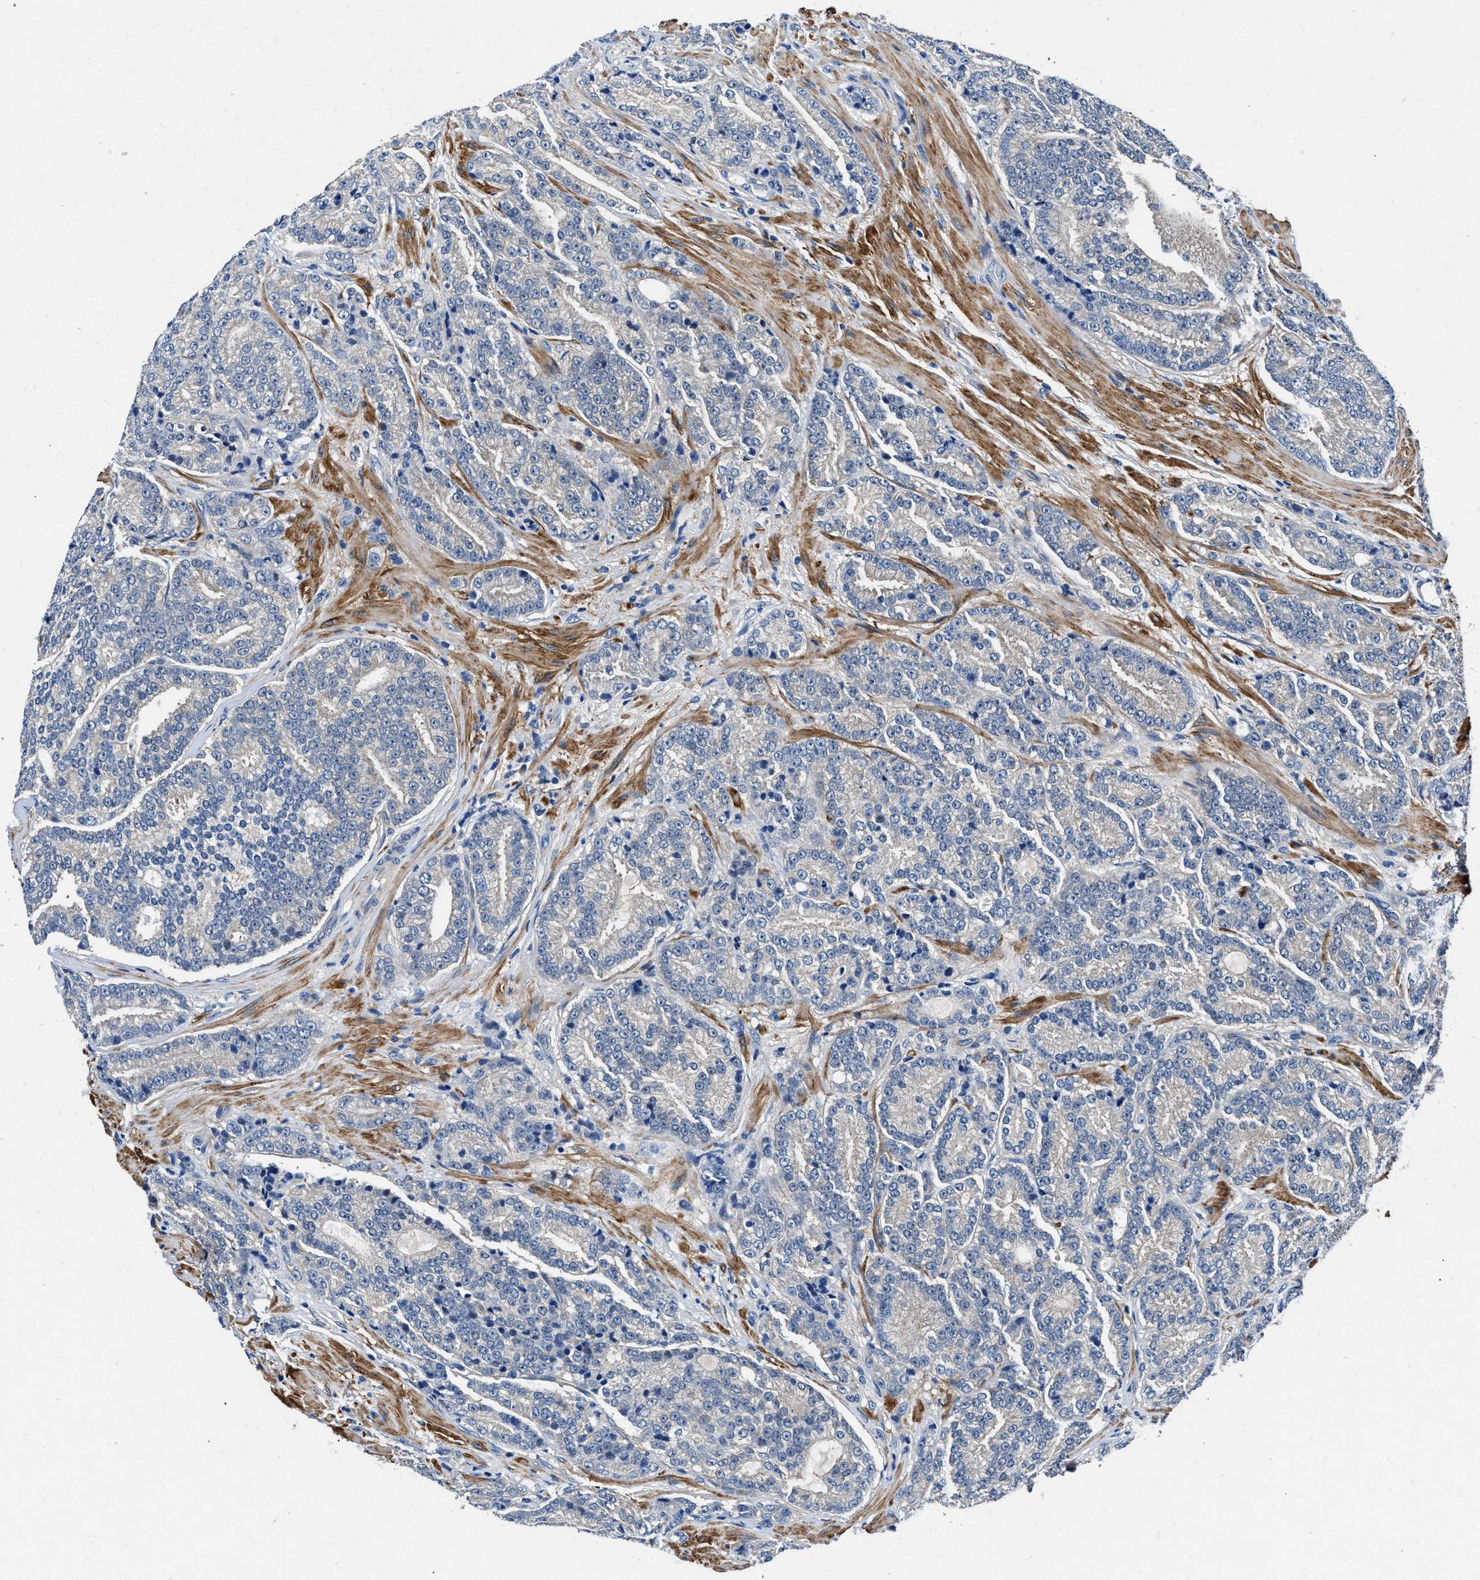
{"staining": {"intensity": "negative", "quantity": "none", "location": "none"}, "tissue": "prostate cancer", "cell_type": "Tumor cells", "image_type": "cancer", "snomed": [{"axis": "morphology", "description": "Adenocarcinoma, High grade"}, {"axis": "topography", "description": "Prostate"}], "caption": "Tumor cells show no significant expression in prostate high-grade adenocarcinoma.", "gene": "NEU1", "patient": {"sex": "male", "age": 61}}